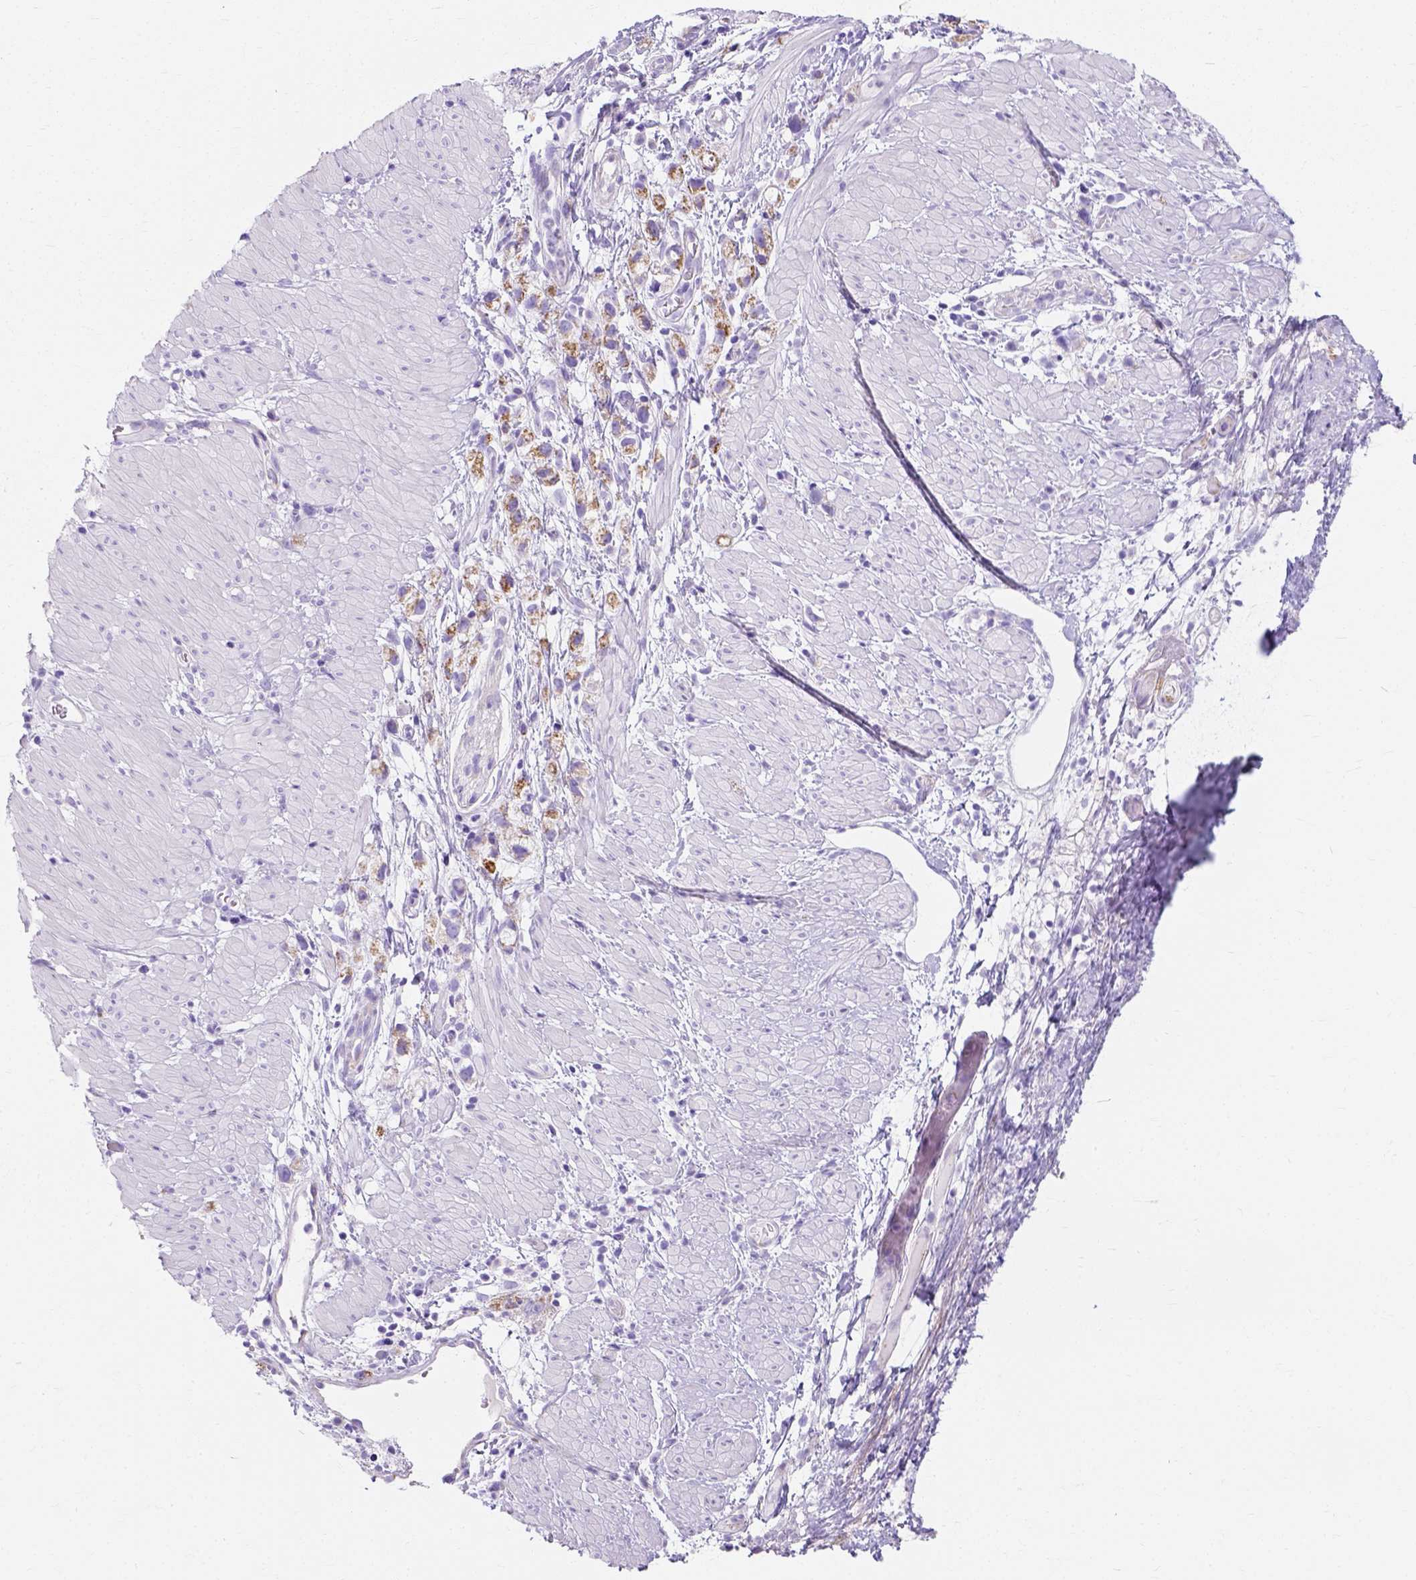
{"staining": {"intensity": "moderate", "quantity": "<25%", "location": "cytoplasmic/membranous"}, "tissue": "stomach cancer", "cell_type": "Tumor cells", "image_type": "cancer", "snomed": [{"axis": "morphology", "description": "Adenocarcinoma, NOS"}, {"axis": "topography", "description": "Stomach"}], "caption": "A brown stain shows moderate cytoplasmic/membranous expression of a protein in human stomach cancer tumor cells.", "gene": "MYH15", "patient": {"sex": "female", "age": 59}}